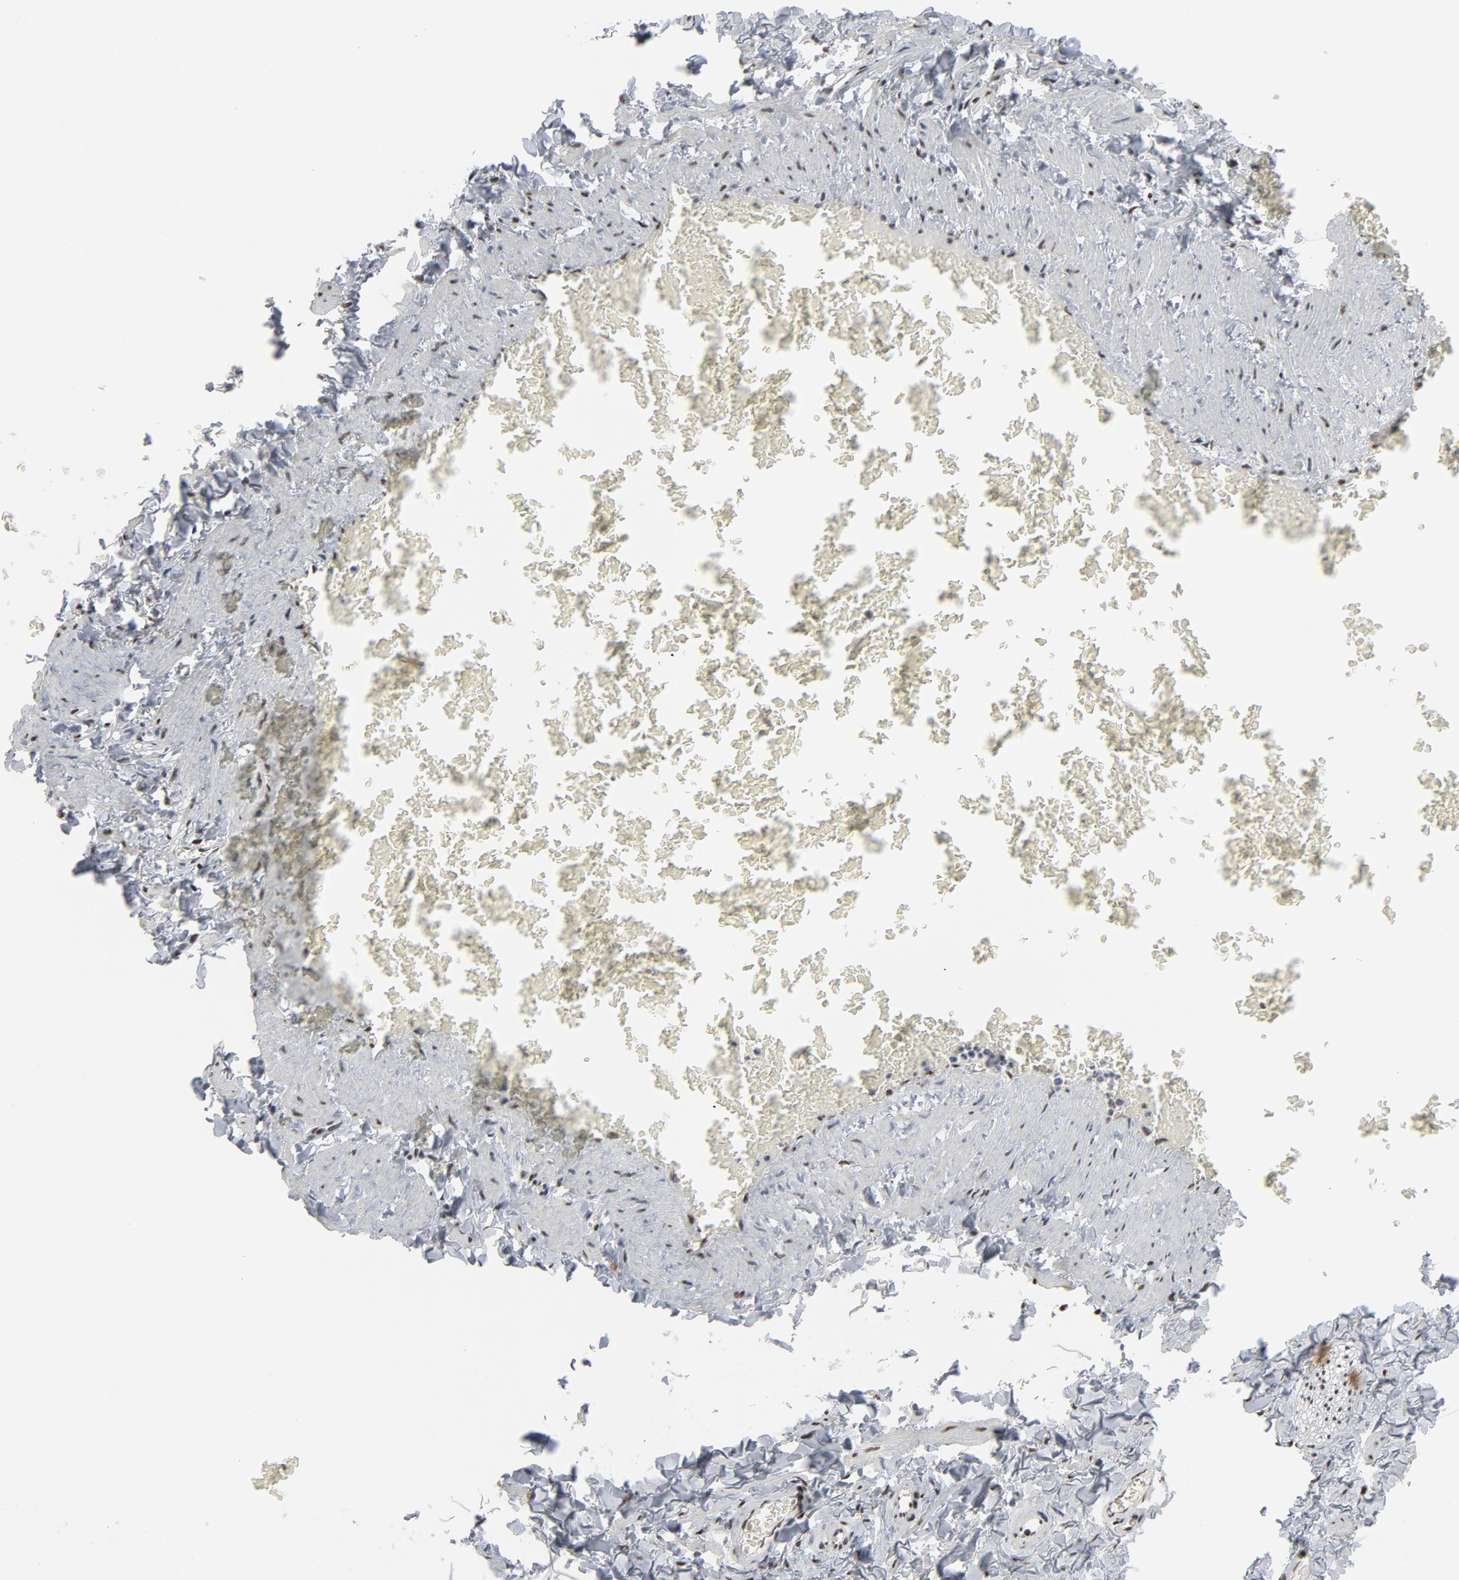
{"staining": {"intensity": "moderate", "quantity": ">75%", "location": "nuclear"}, "tissue": "soft tissue", "cell_type": "Fibroblasts", "image_type": "normal", "snomed": [{"axis": "morphology", "description": "Normal tissue, NOS"}, {"axis": "topography", "description": "Vascular tissue"}], "caption": "High-power microscopy captured an immunohistochemistry (IHC) histopathology image of normal soft tissue, revealing moderate nuclear staining in approximately >75% of fibroblasts. (brown staining indicates protein expression, while blue staining denotes nuclei).", "gene": "MRE11", "patient": {"sex": "male", "age": 41}}